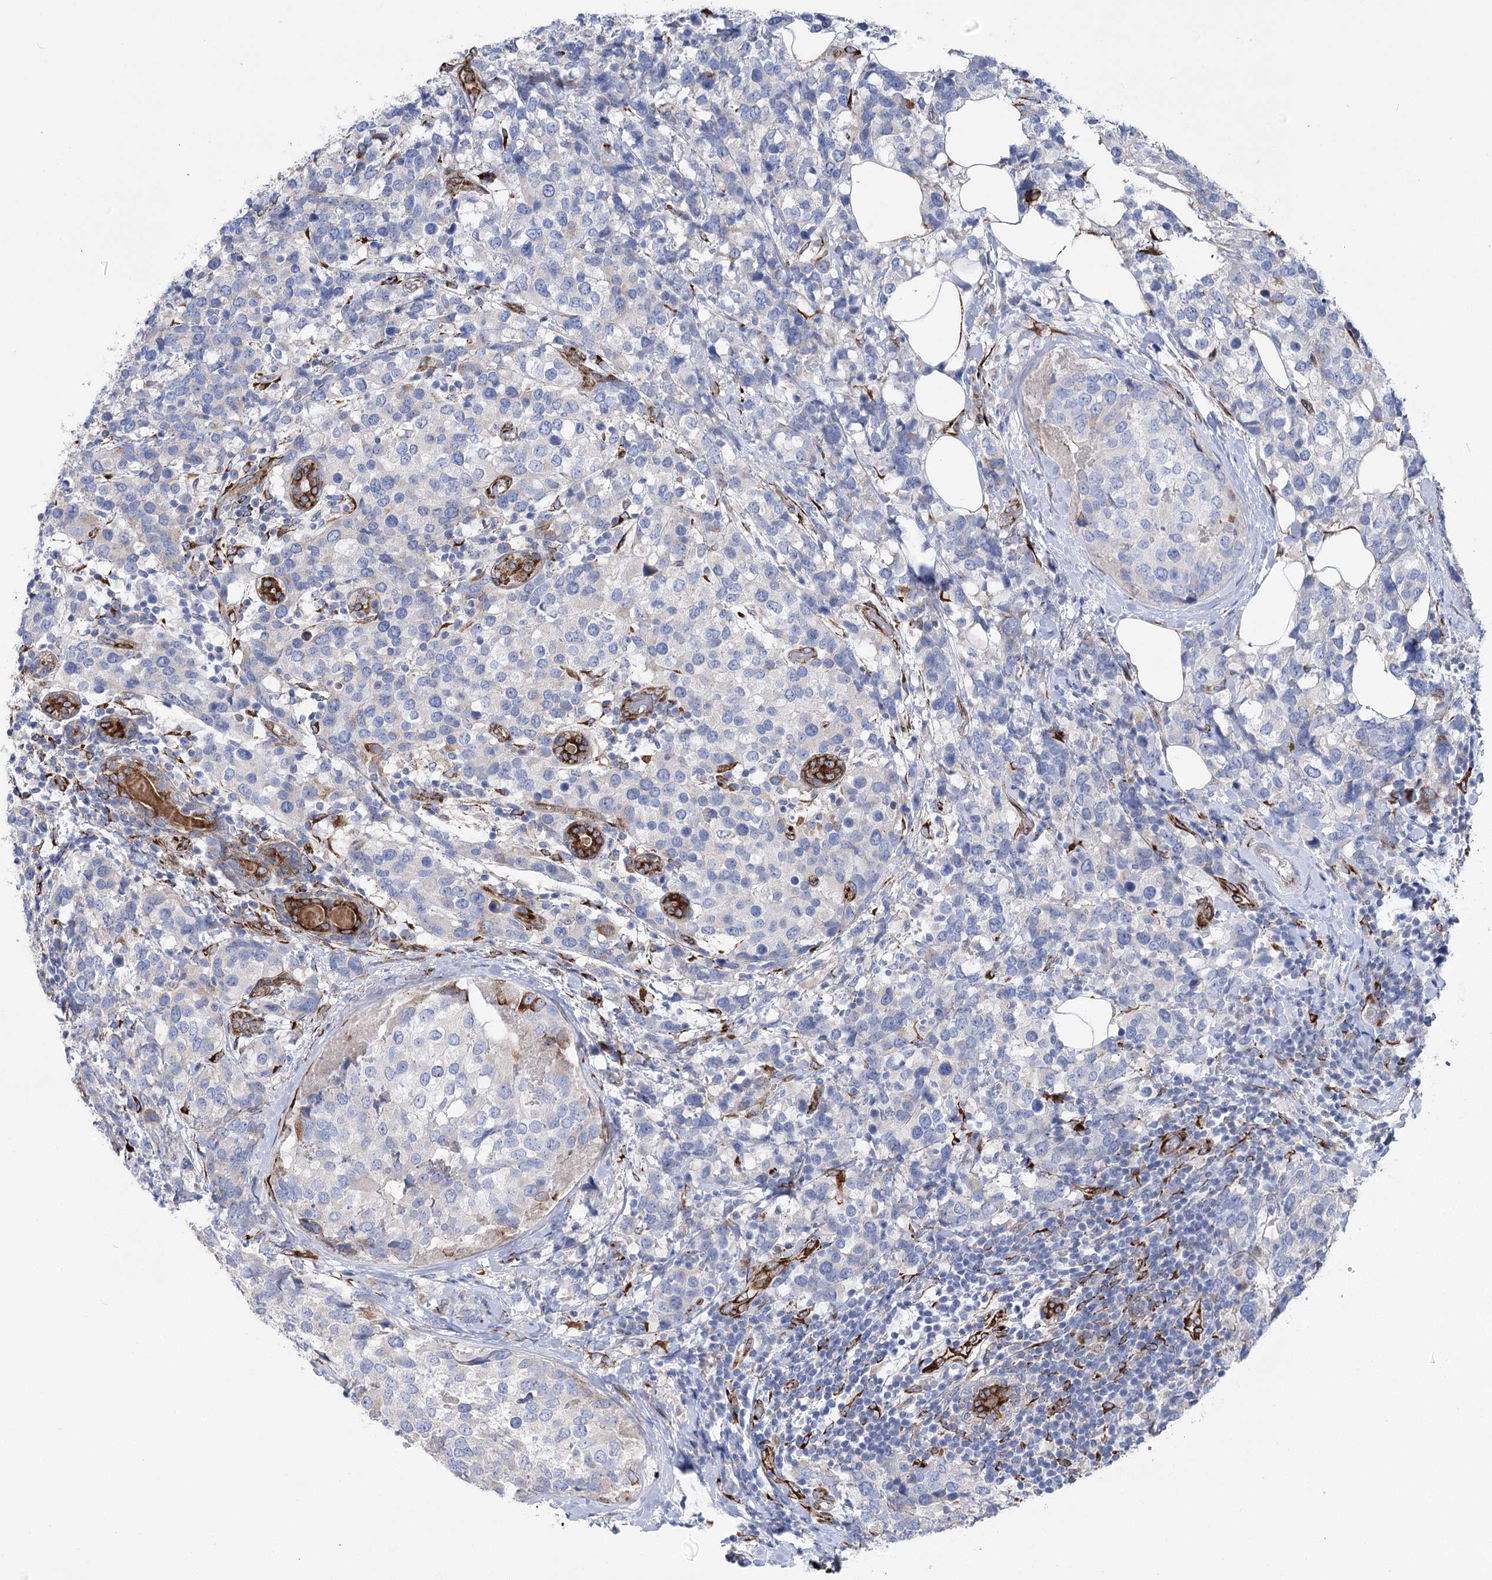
{"staining": {"intensity": "negative", "quantity": "none", "location": "none"}, "tissue": "breast cancer", "cell_type": "Tumor cells", "image_type": "cancer", "snomed": [{"axis": "morphology", "description": "Lobular carcinoma"}, {"axis": "topography", "description": "Breast"}], "caption": "Micrograph shows no protein positivity in tumor cells of lobular carcinoma (breast) tissue.", "gene": "YTHDC2", "patient": {"sex": "female", "age": 59}}